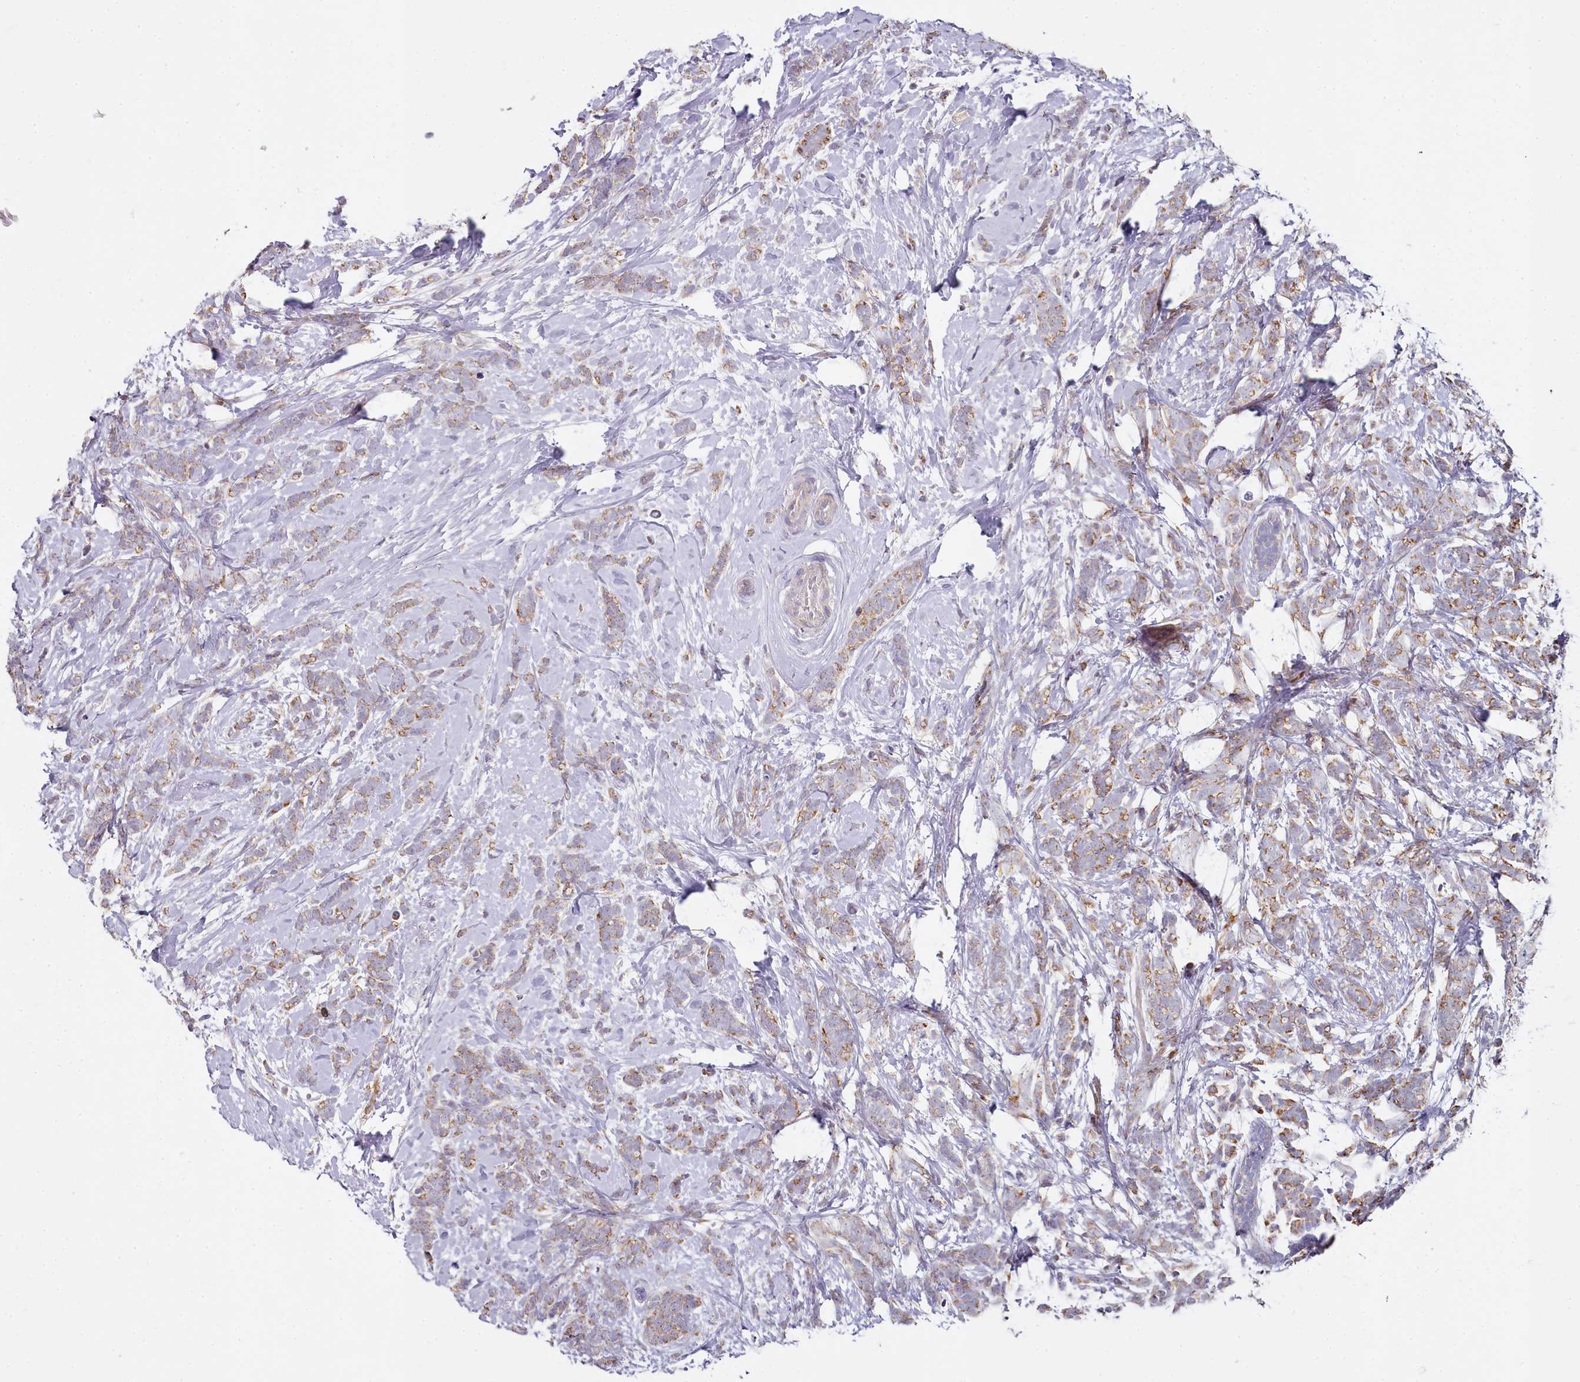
{"staining": {"intensity": "moderate", "quantity": ">75%", "location": "cytoplasmic/membranous"}, "tissue": "breast cancer", "cell_type": "Tumor cells", "image_type": "cancer", "snomed": [{"axis": "morphology", "description": "Lobular carcinoma"}, {"axis": "topography", "description": "Breast"}], "caption": "Immunohistochemical staining of breast cancer (lobular carcinoma) demonstrates medium levels of moderate cytoplasmic/membranous staining in about >75% of tumor cells.", "gene": "ACSS1", "patient": {"sex": "female", "age": 58}}